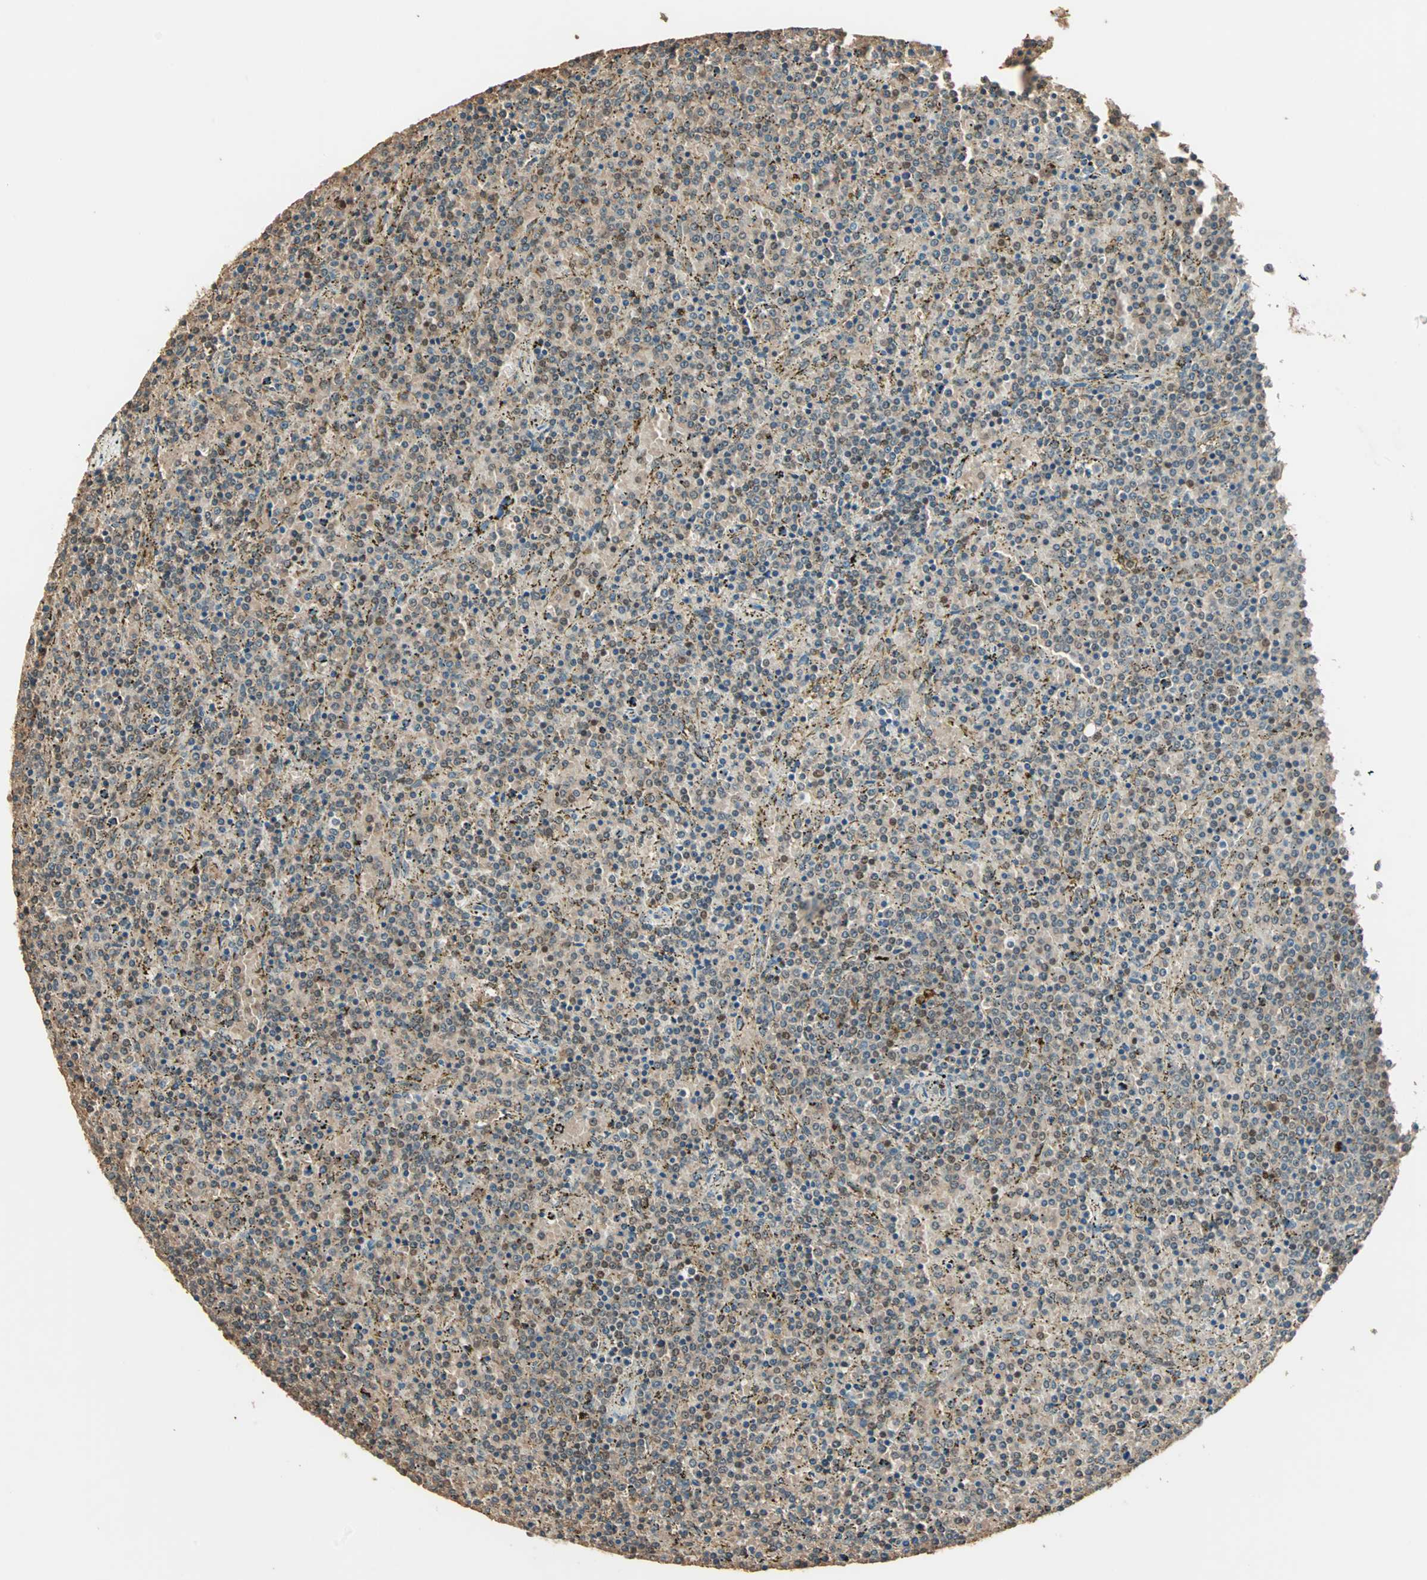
{"staining": {"intensity": "moderate", "quantity": ">75%", "location": "cytoplasmic/membranous,nuclear"}, "tissue": "lymphoma", "cell_type": "Tumor cells", "image_type": "cancer", "snomed": [{"axis": "morphology", "description": "Malignant lymphoma, non-Hodgkin's type, Low grade"}, {"axis": "topography", "description": "Spleen"}], "caption": "The immunohistochemical stain highlights moderate cytoplasmic/membranous and nuclear positivity in tumor cells of malignant lymphoma, non-Hodgkin's type (low-grade) tissue.", "gene": "MDC1", "patient": {"sex": "female", "age": 77}}